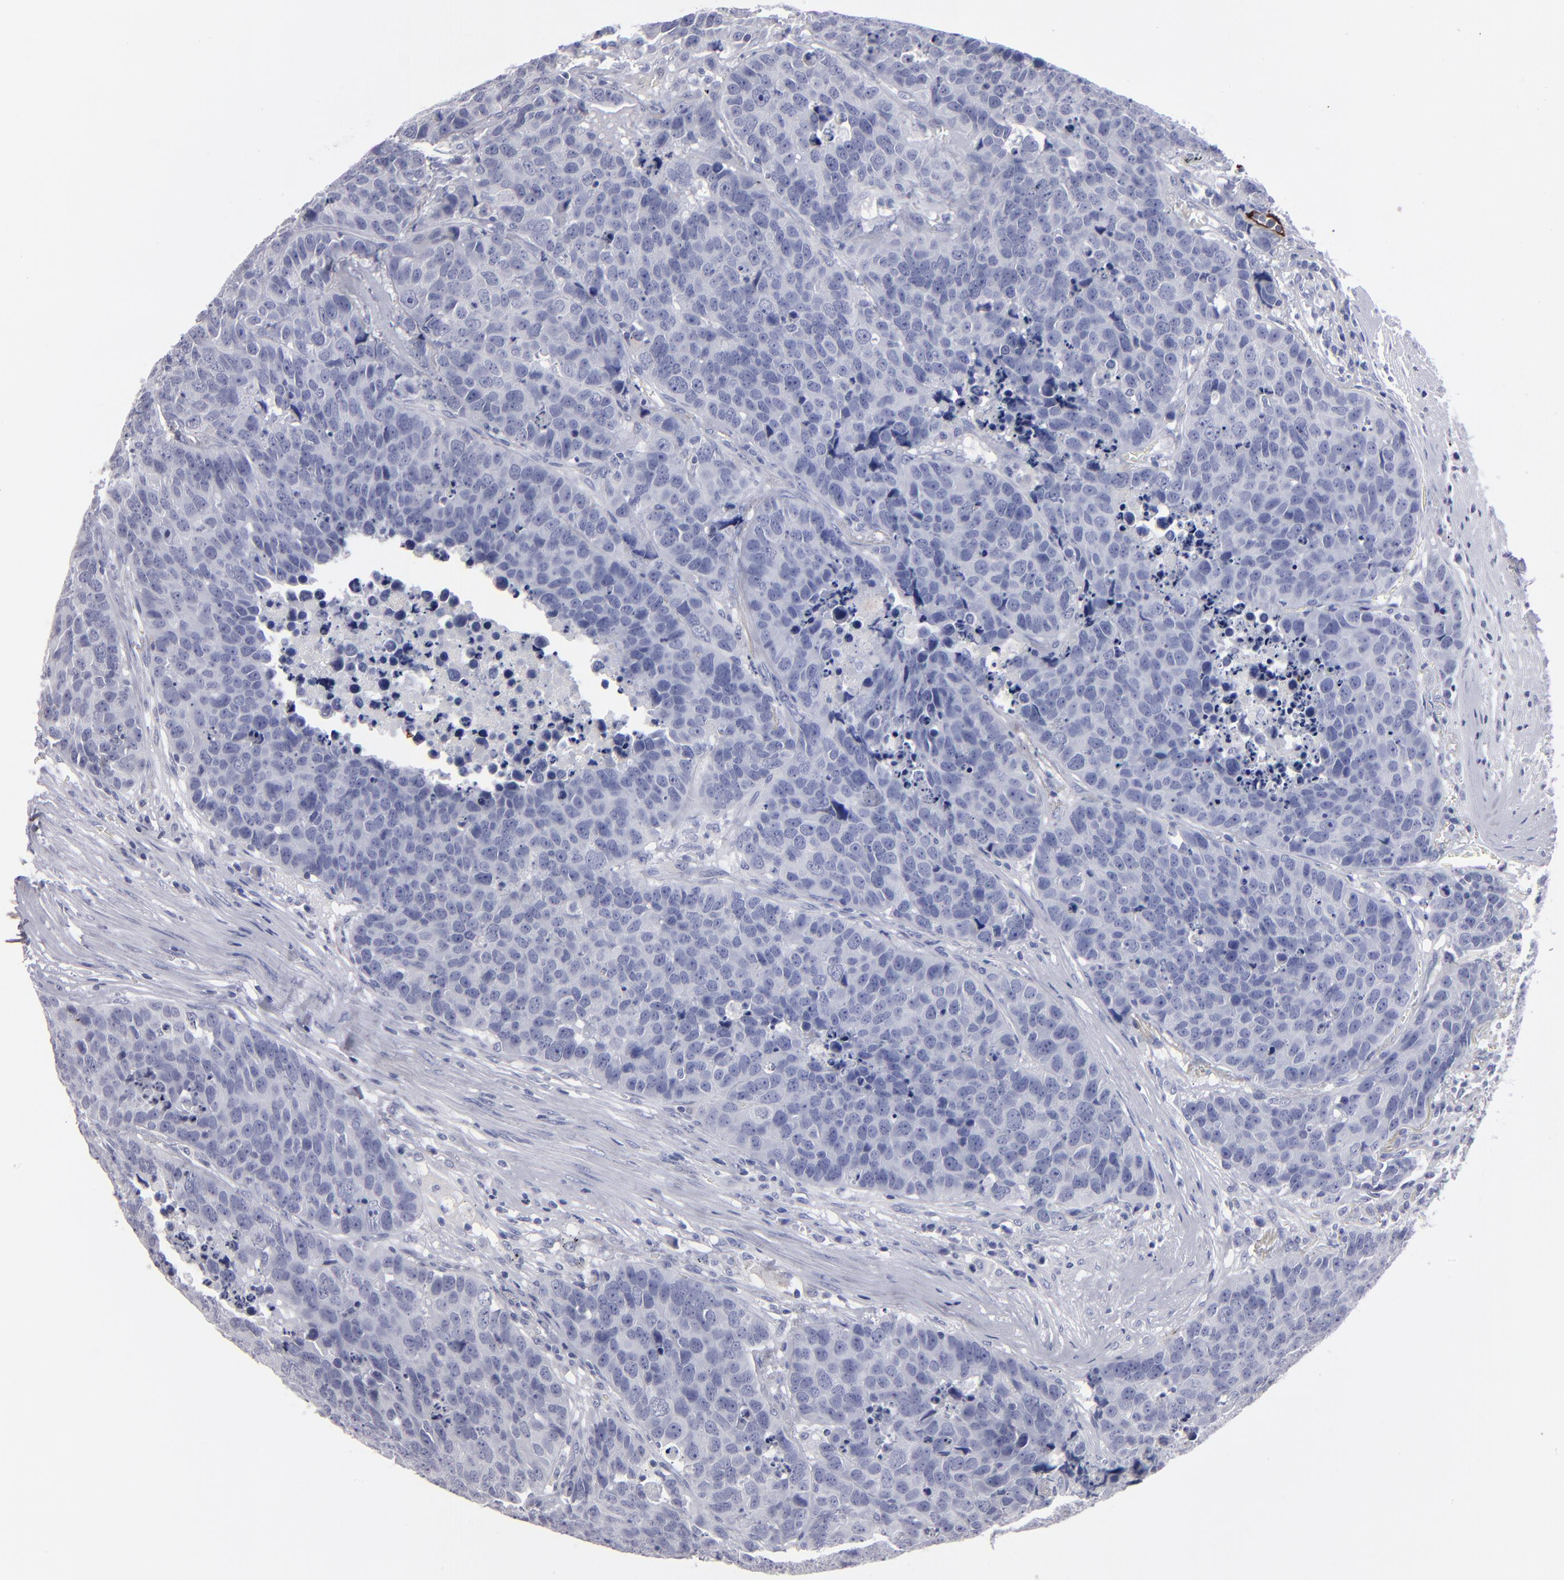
{"staining": {"intensity": "negative", "quantity": "none", "location": "none"}, "tissue": "carcinoid", "cell_type": "Tumor cells", "image_type": "cancer", "snomed": [{"axis": "morphology", "description": "Carcinoid, malignant, NOS"}, {"axis": "topography", "description": "Lung"}], "caption": "An IHC photomicrograph of carcinoid is shown. There is no staining in tumor cells of carcinoid.", "gene": "FABP4", "patient": {"sex": "male", "age": 60}}